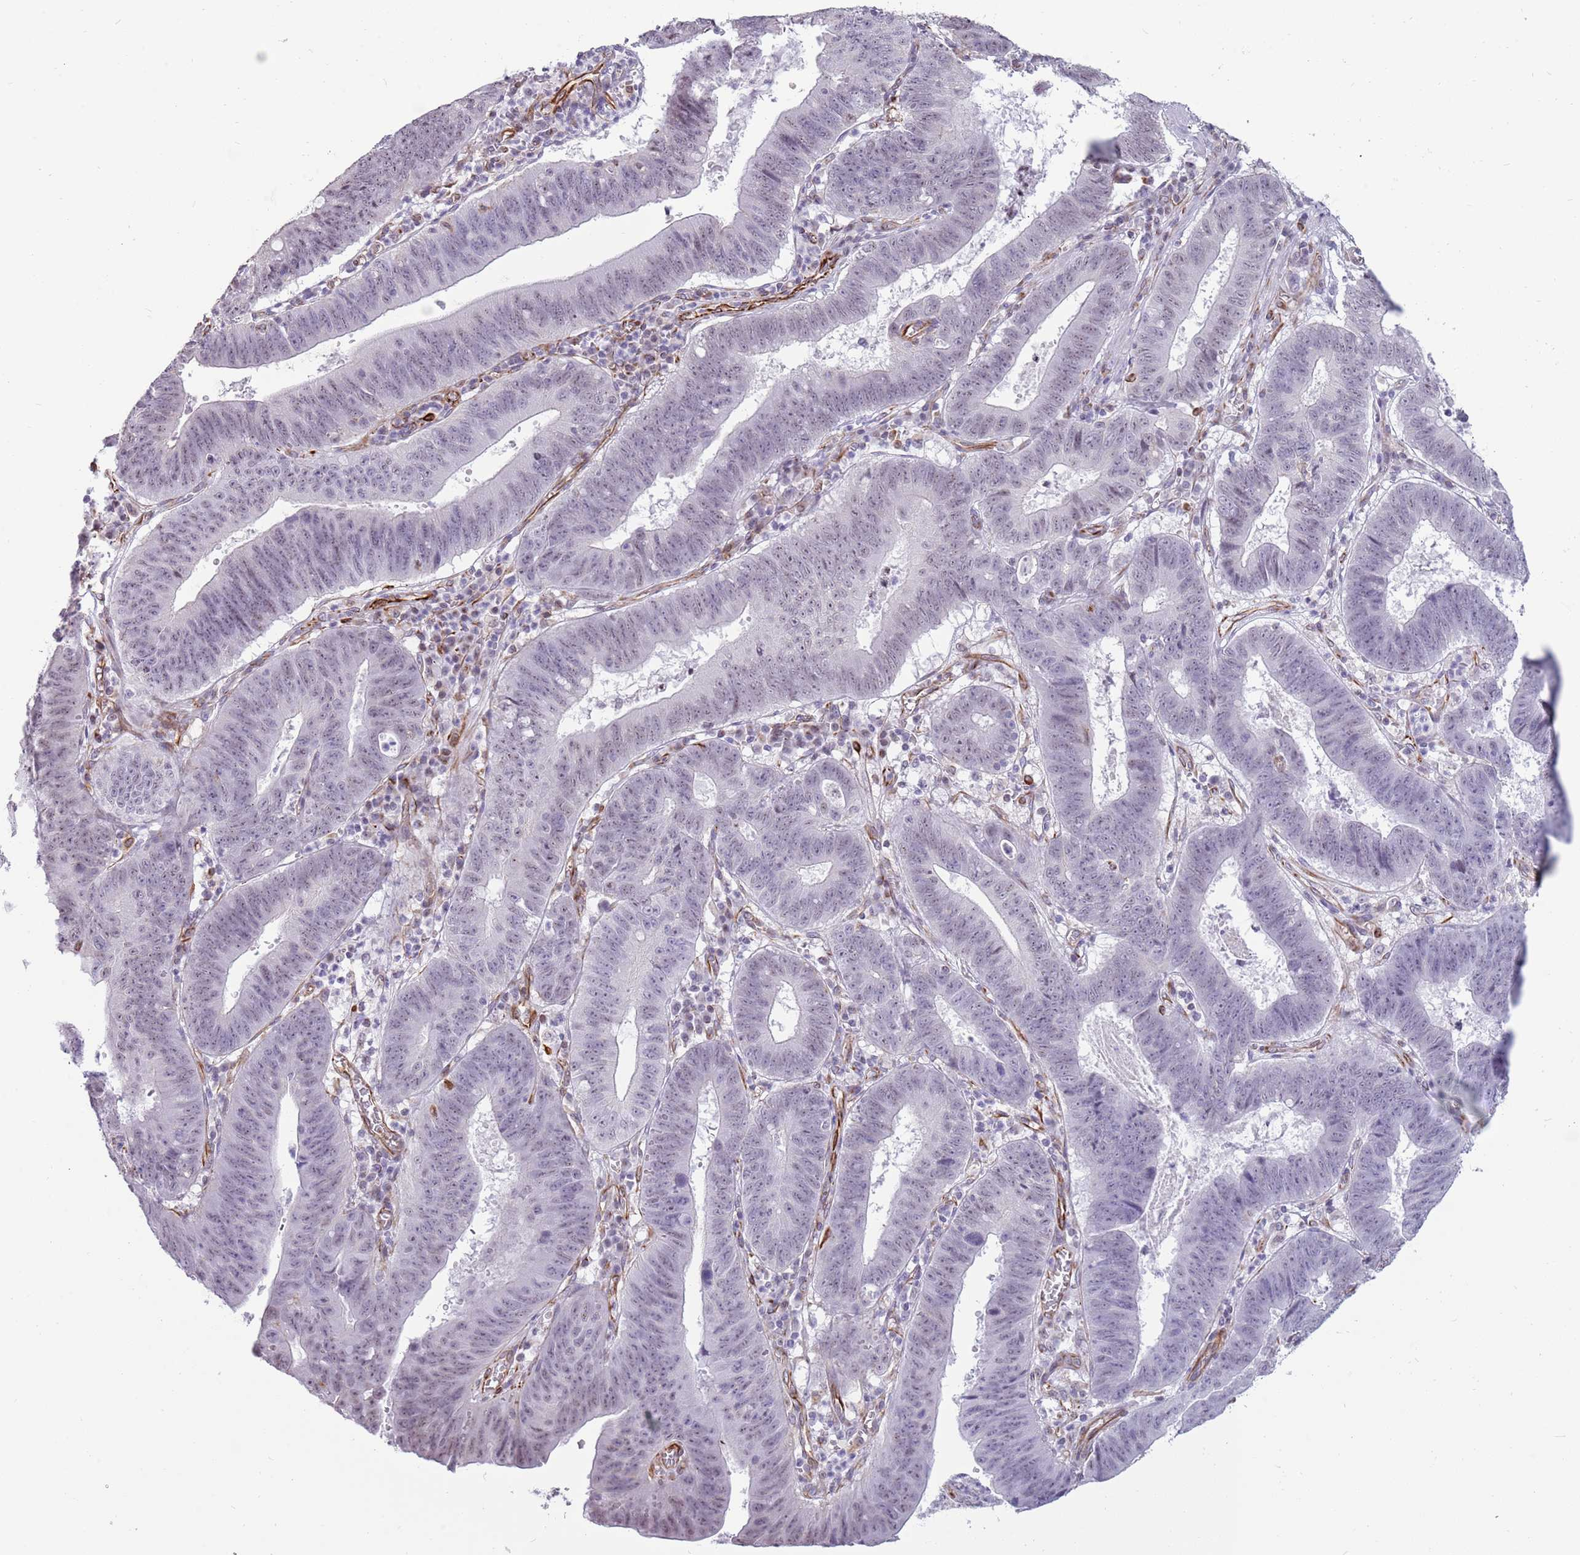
{"staining": {"intensity": "negative", "quantity": "none", "location": "none"}, "tissue": "stomach cancer", "cell_type": "Tumor cells", "image_type": "cancer", "snomed": [{"axis": "morphology", "description": "Adenocarcinoma, NOS"}, {"axis": "topography", "description": "Stomach"}], "caption": "Adenocarcinoma (stomach) was stained to show a protein in brown. There is no significant positivity in tumor cells.", "gene": "NBPF3", "patient": {"sex": "male", "age": 59}}